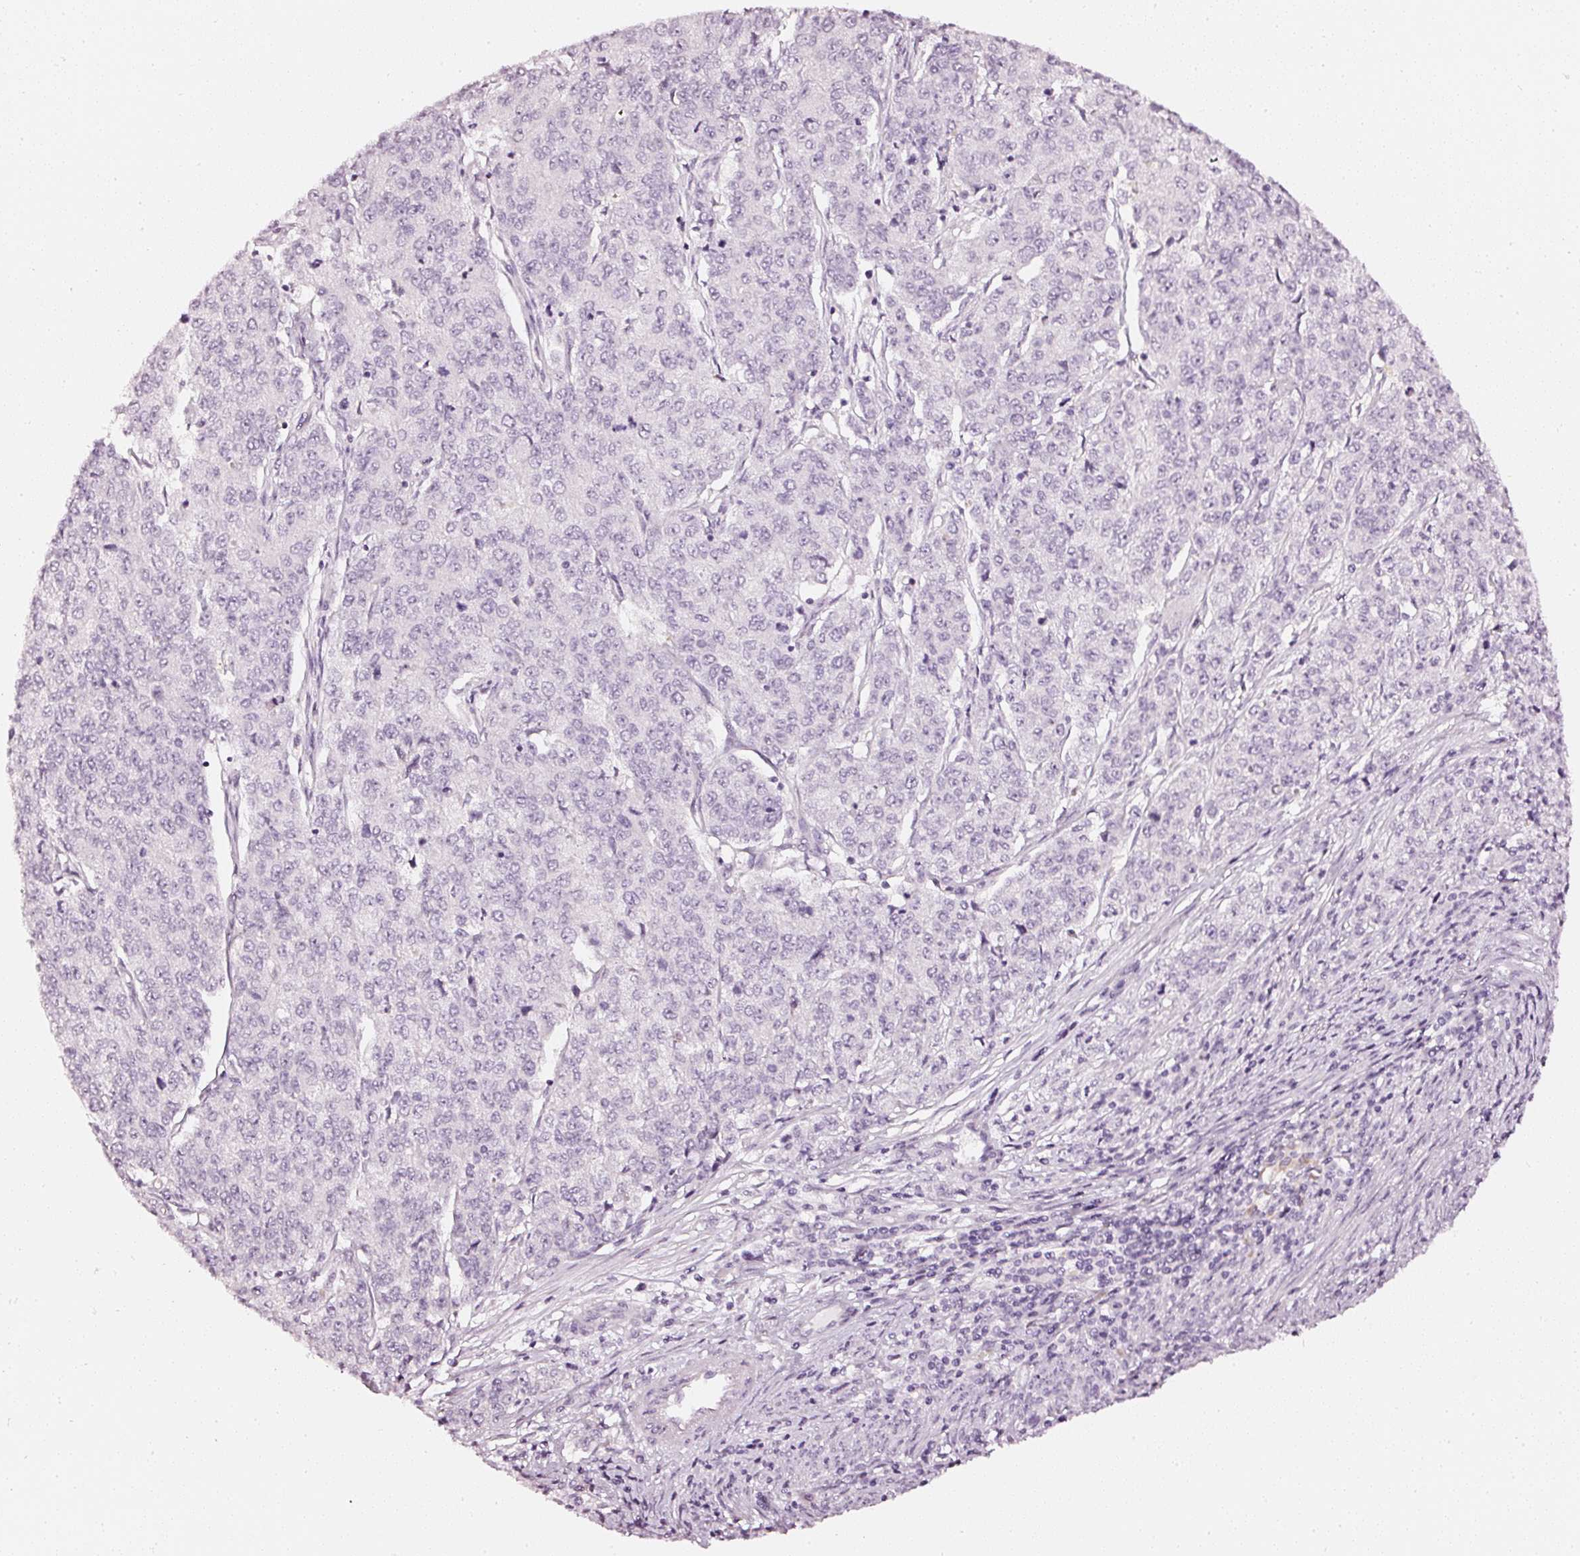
{"staining": {"intensity": "negative", "quantity": "none", "location": "none"}, "tissue": "endometrial cancer", "cell_type": "Tumor cells", "image_type": "cancer", "snomed": [{"axis": "morphology", "description": "Adenocarcinoma, NOS"}, {"axis": "topography", "description": "Endometrium"}], "caption": "Endometrial cancer was stained to show a protein in brown. There is no significant expression in tumor cells.", "gene": "CNP", "patient": {"sex": "female", "age": 50}}